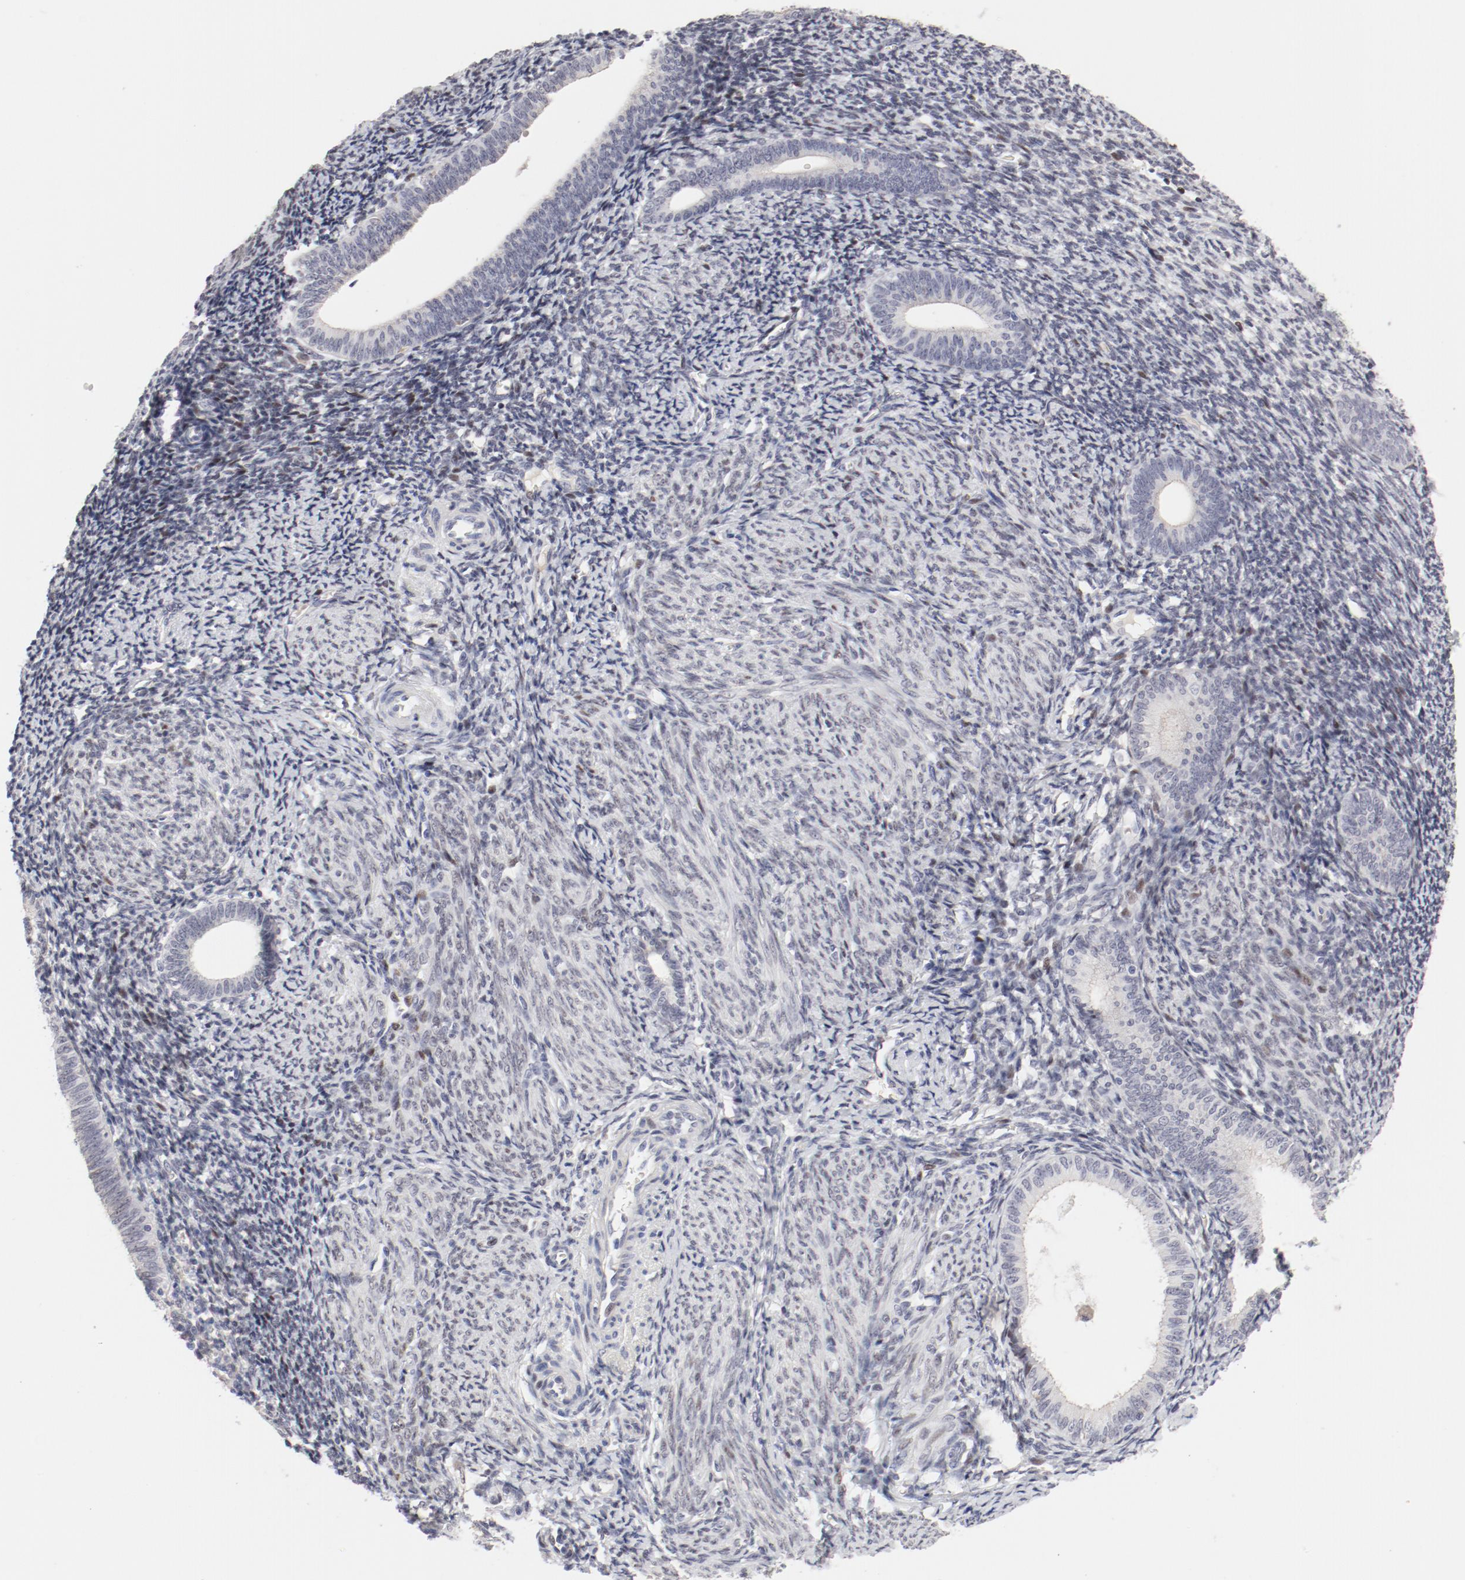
{"staining": {"intensity": "weak", "quantity": "<25%", "location": "nuclear"}, "tissue": "endometrium", "cell_type": "Cells in endometrial stroma", "image_type": "normal", "snomed": [{"axis": "morphology", "description": "Normal tissue, NOS"}, {"axis": "topography", "description": "Endometrium"}], "caption": "The immunohistochemistry image has no significant expression in cells in endometrial stroma of endometrium.", "gene": "FSCB", "patient": {"sex": "female", "age": 57}}